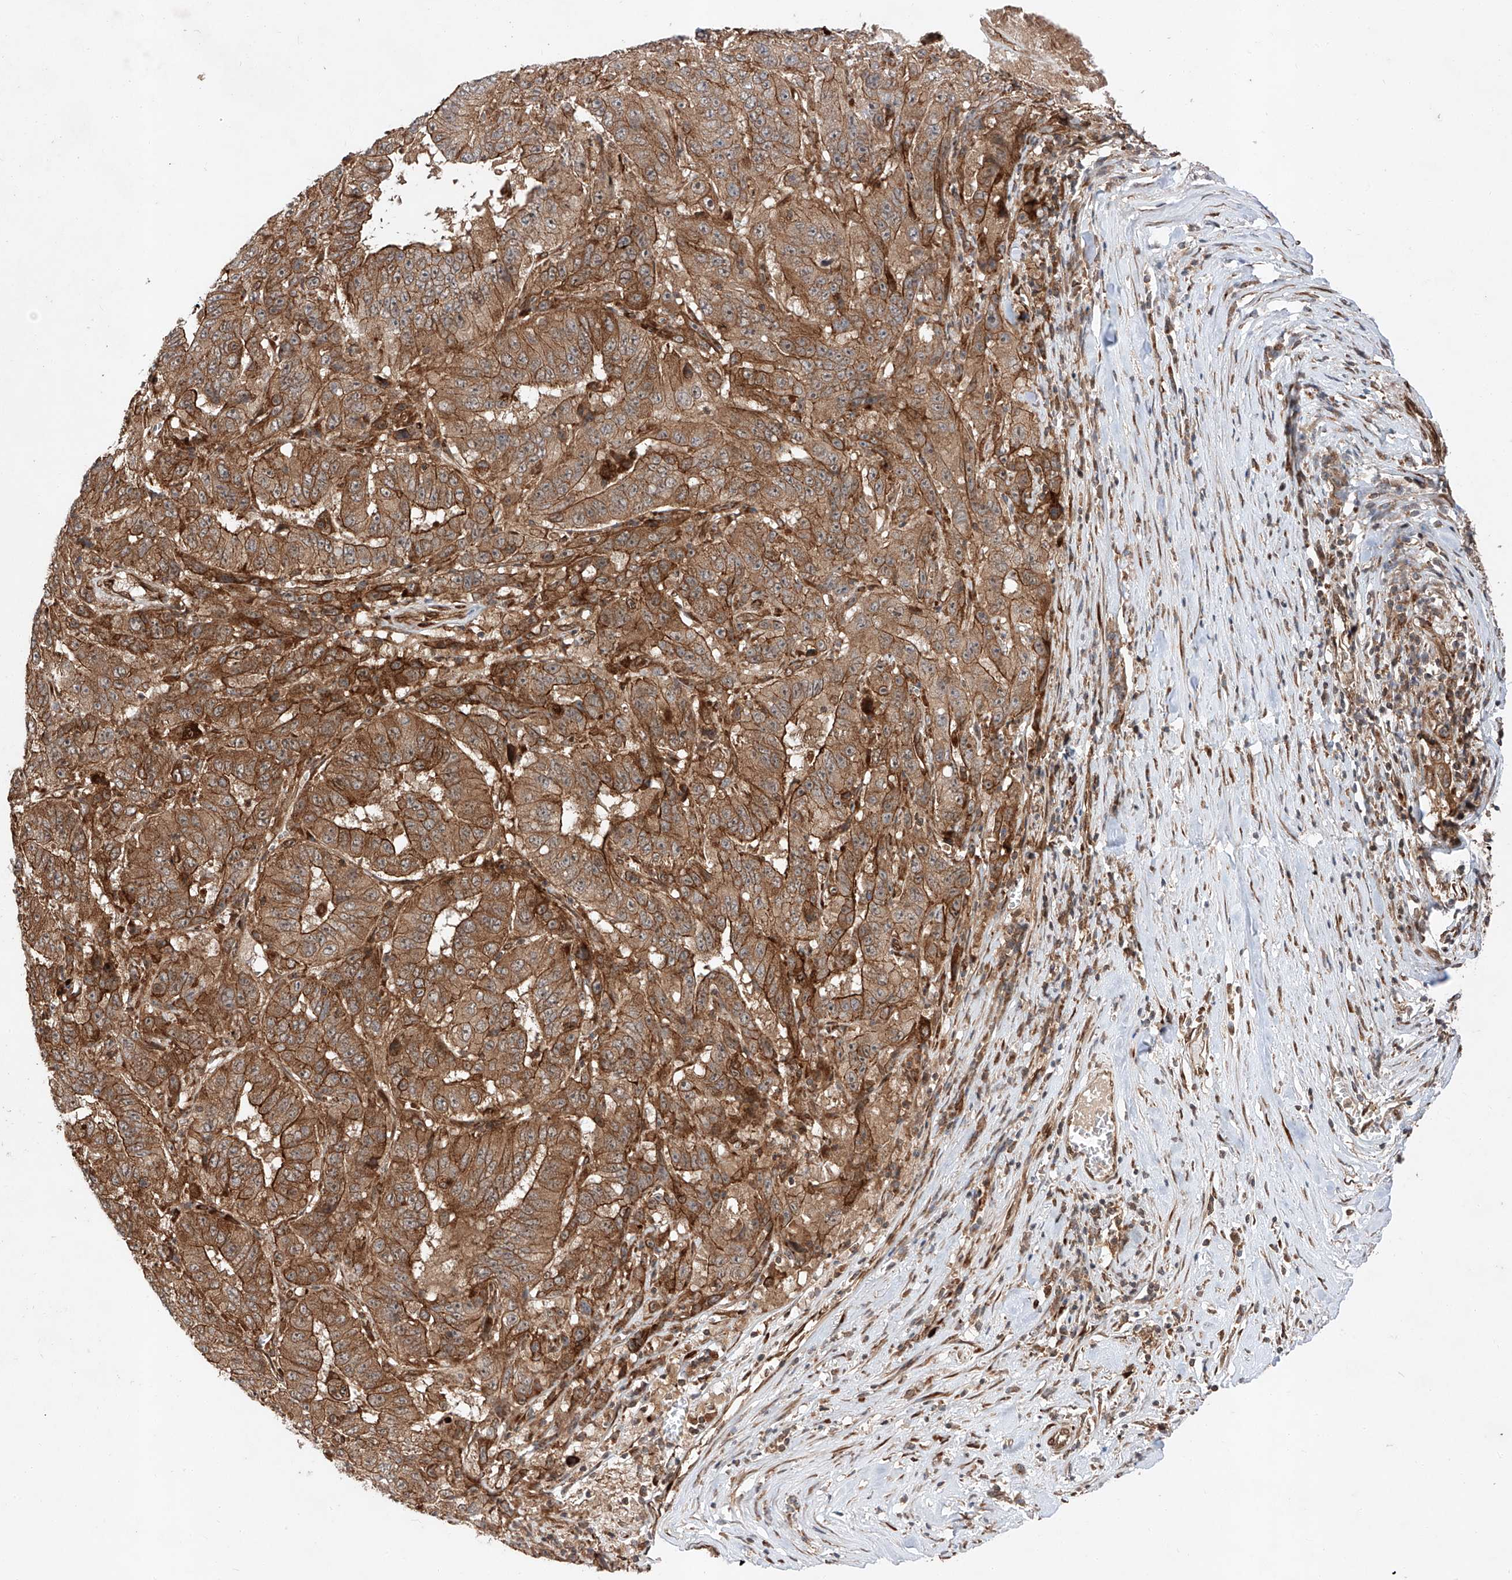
{"staining": {"intensity": "moderate", "quantity": ">75%", "location": "cytoplasmic/membranous"}, "tissue": "pancreatic cancer", "cell_type": "Tumor cells", "image_type": "cancer", "snomed": [{"axis": "morphology", "description": "Adenocarcinoma, NOS"}, {"axis": "topography", "description": "Pancreas"}], "caption": "Immunohistochemical staining of pancreatic cancer (adenocarcinoma) shows medium levels of moderate cytoplasmic/membranous positivity in about >75% of tumor cells. The protein is stained brown, and the nuclei are stained in blue (DAB IHC with brightfield microscopy, high magnification).", "gene": "ZFP28", "patient": {"sex": "male", "age": 63}}